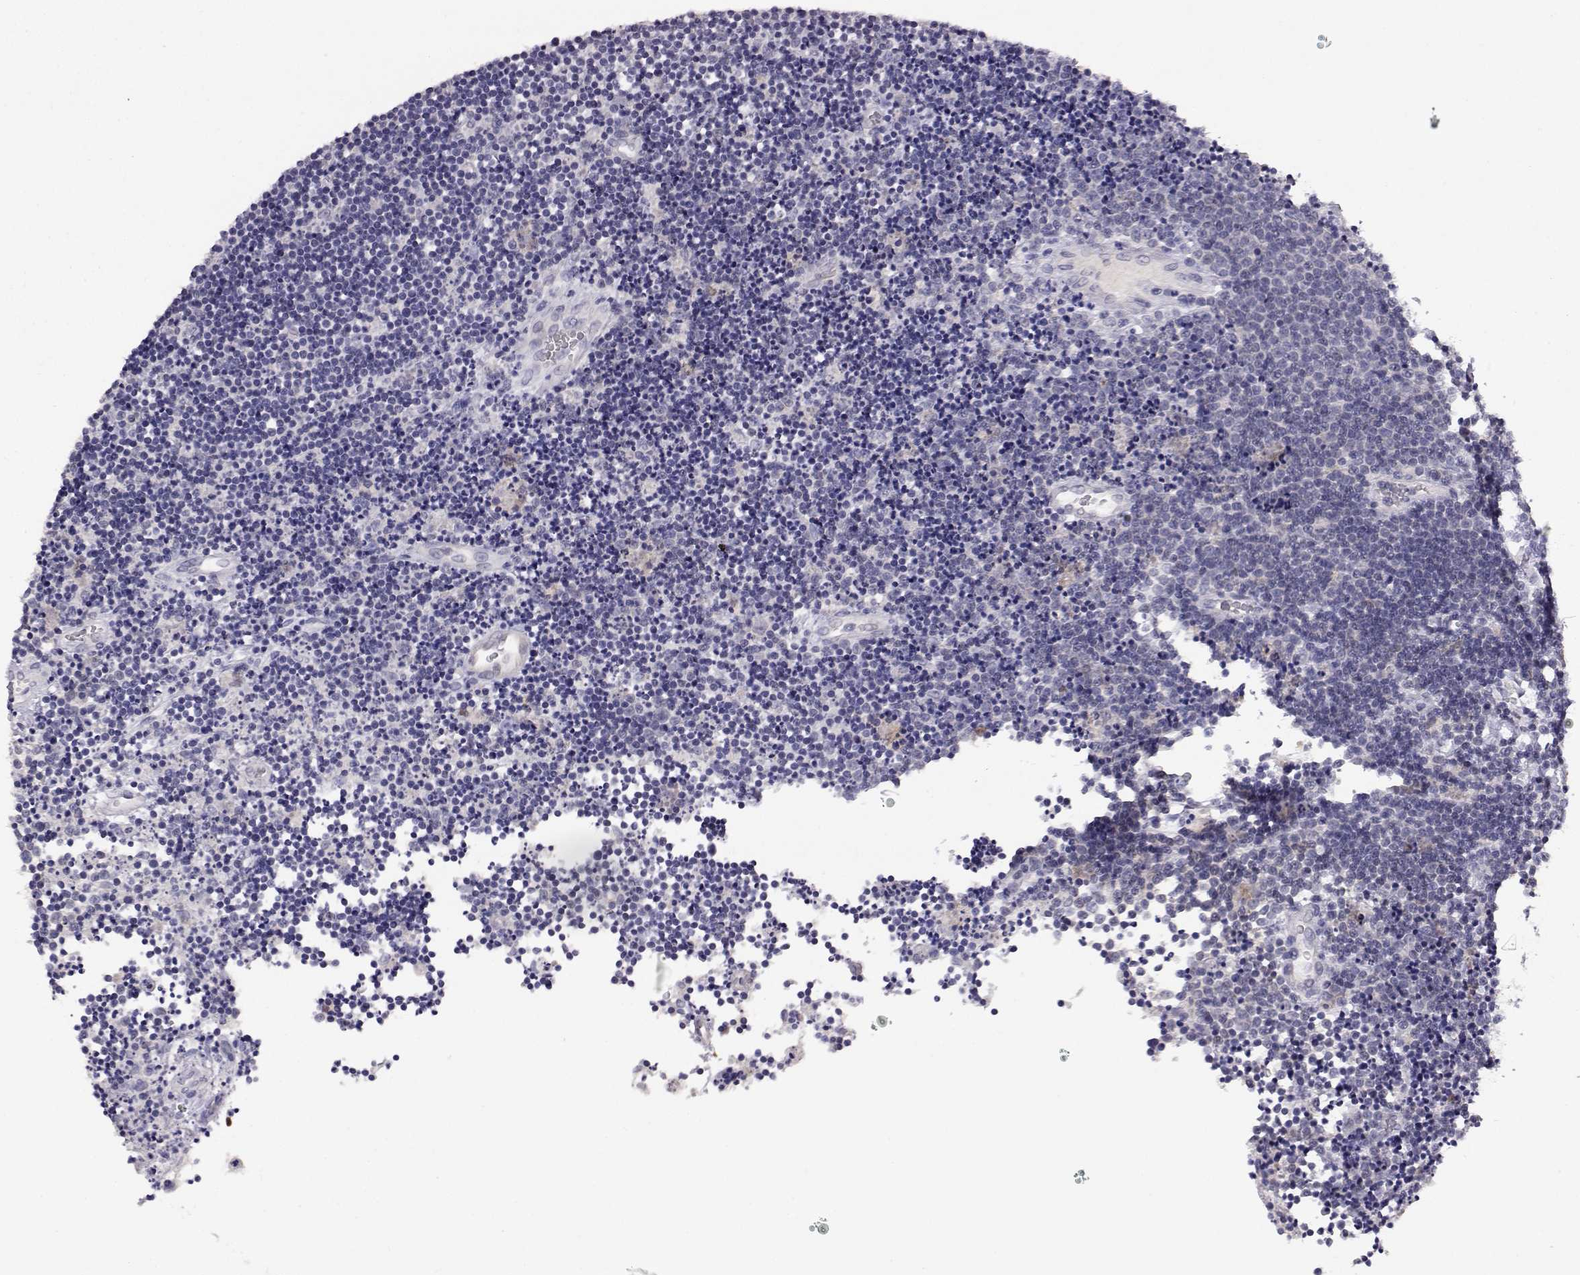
{"staining": {"intensity": "negative", "quantity": "none", "location": "none"}, "tissue": "lymphoma", "cell_type": "Tumor cells", "image_type": "cancer", "snomed": [{"axis": "morphology", "description": "Malignant lymphoma, non-Hodgkin's type, Low grade"}, {"axis": "topography", "description": "Brain"}], "caption": "An immunohistochemistry image of lymphoma is shown. There is no staining in tumor cells of lymphoma.", "gene": "AKR1B1", "patient": {"sex": "female", "age": 66}}